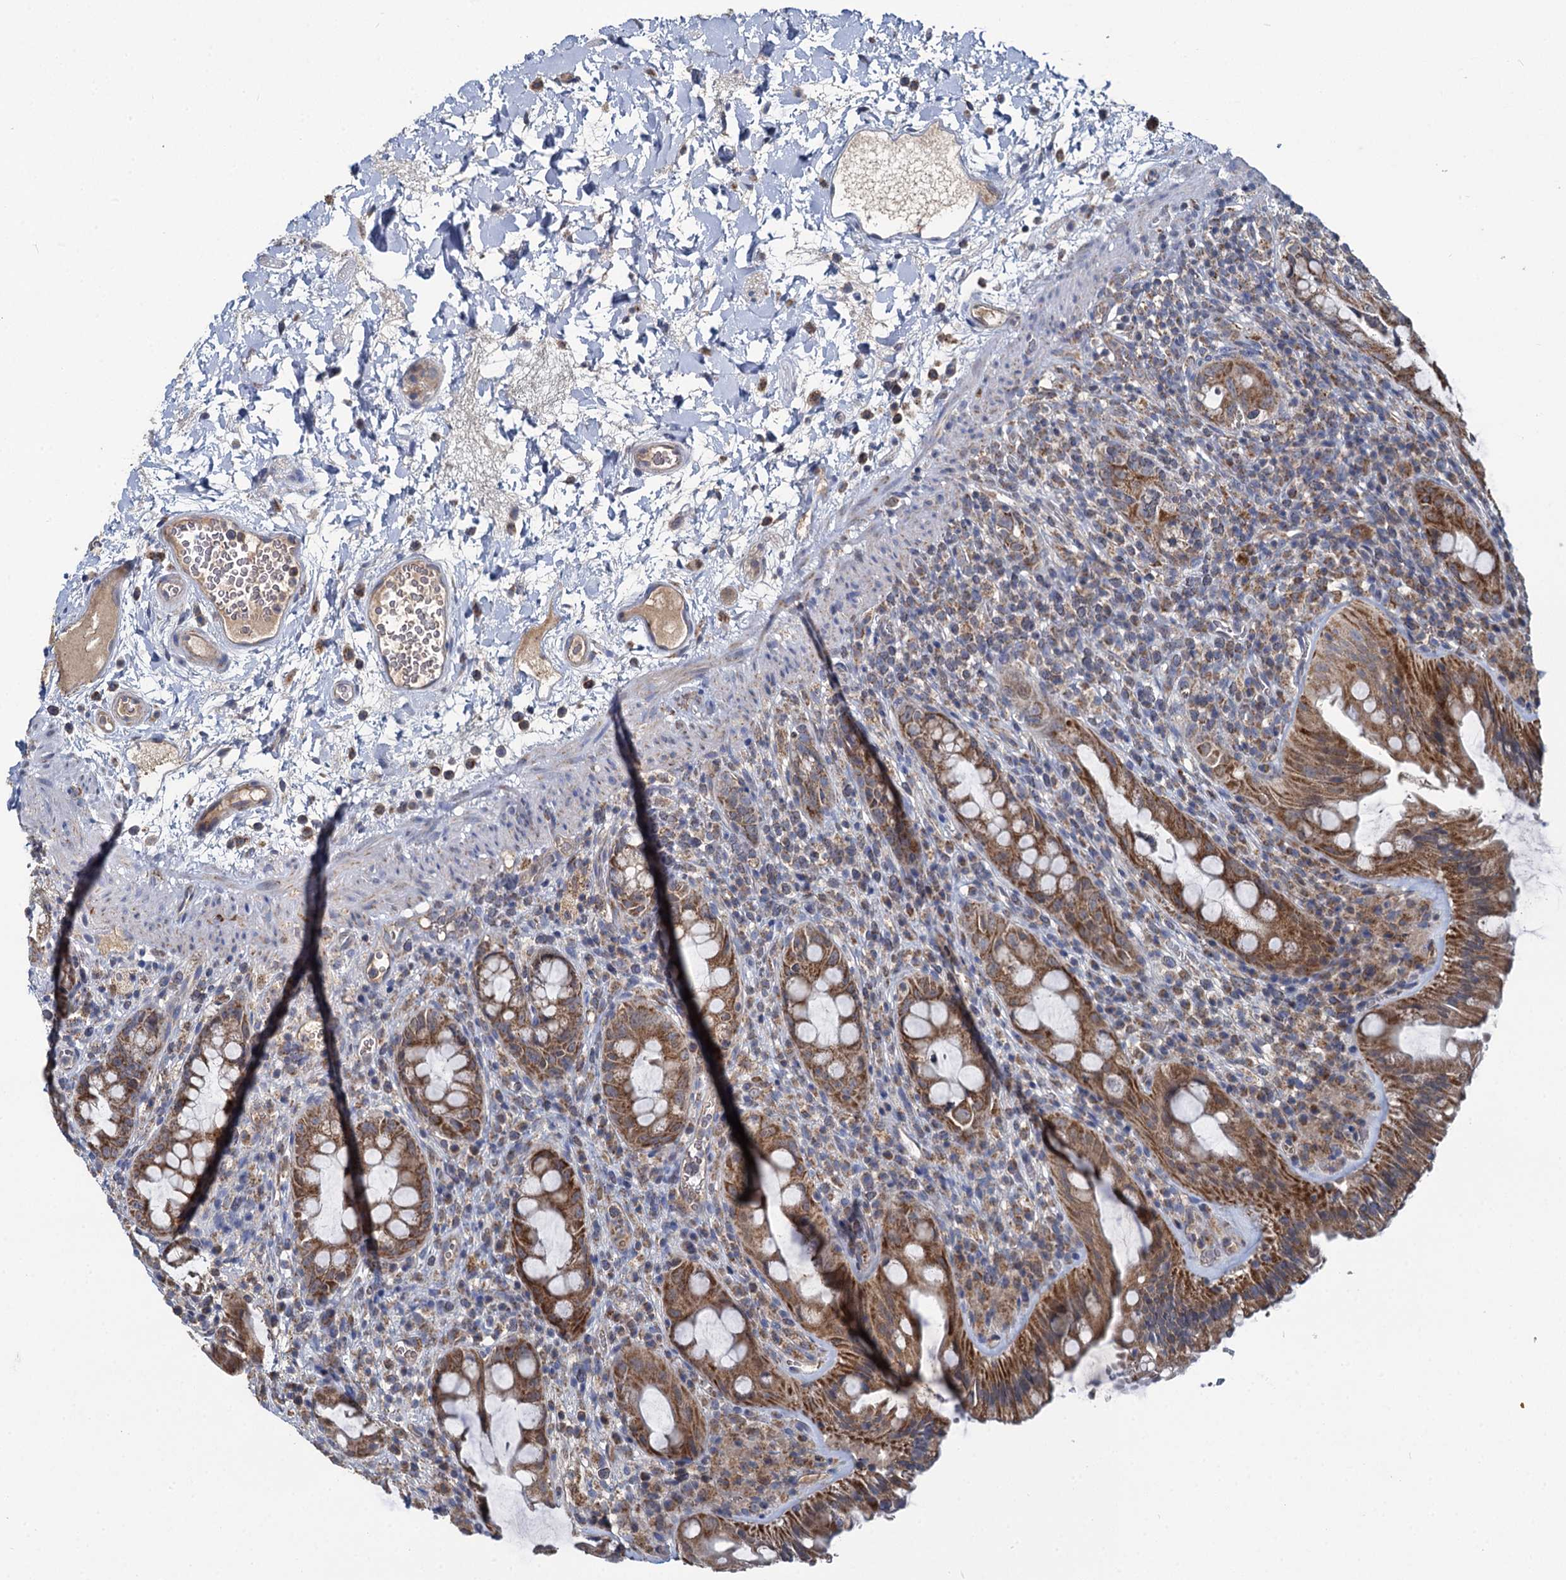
{"staining": {"intensity": "moderate", "quantity": ">75%", "location": "cytoplasmic/membranous"}, "tissue": "rectum", "cell_type": "Glandular cells", "image_type": "normal", "snomed": [{"axis": "morphology", "description": "Normal tissue, NOS"}, {"axis": "topography", "description": "Rectum"}], "caption": "Rectum stained for a protein shows moderate cytoplasmic/membranous positivity in glandular cells. Using DAB (brown) and hematoxylin (blue) stains, captured at high magnification using brightfield microscopy.", "gene": "METTL4", "patient": {"sex": "female", "age": 57}}